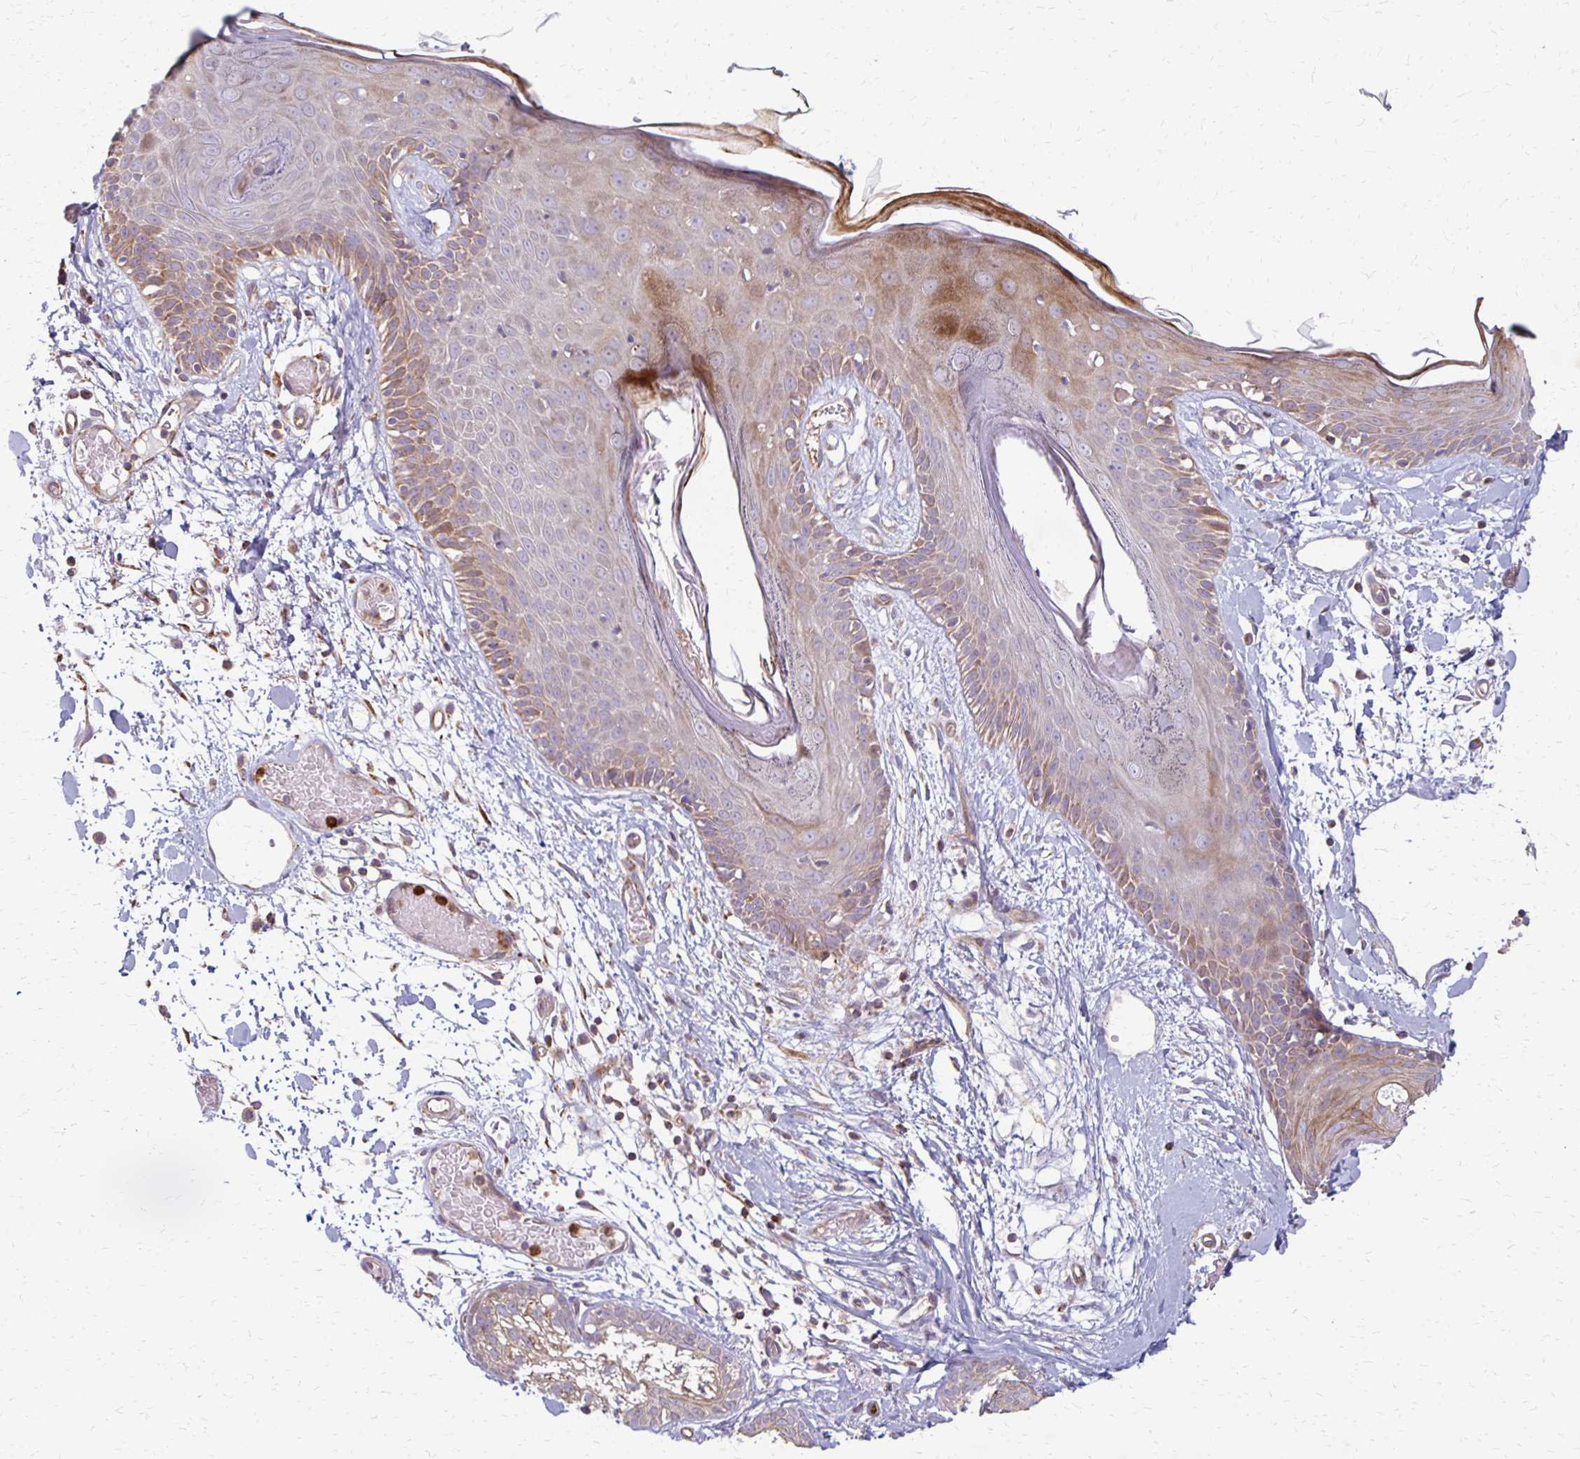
{"staining": {"intensity": "moderate", "quantity": "25%-75%", "location": "cytoplasmic/membranous,nuclear"}, "tissue": "skin", "cell_type": "Fibroblasts", "image_type": "normal", "snomed": [{"axis": "morphology", "description": "Normal tissue, NOS"}, {"axis": "topography", "description": "Skin"}], "caption": "A brown stain highlights moderate cytoplasmic/membranous,nuclear staining of a protein in fibroblasts of benign human skin.", "gene": "EIF4EBP2", "patient": {"sex": "male", "age": 79}}